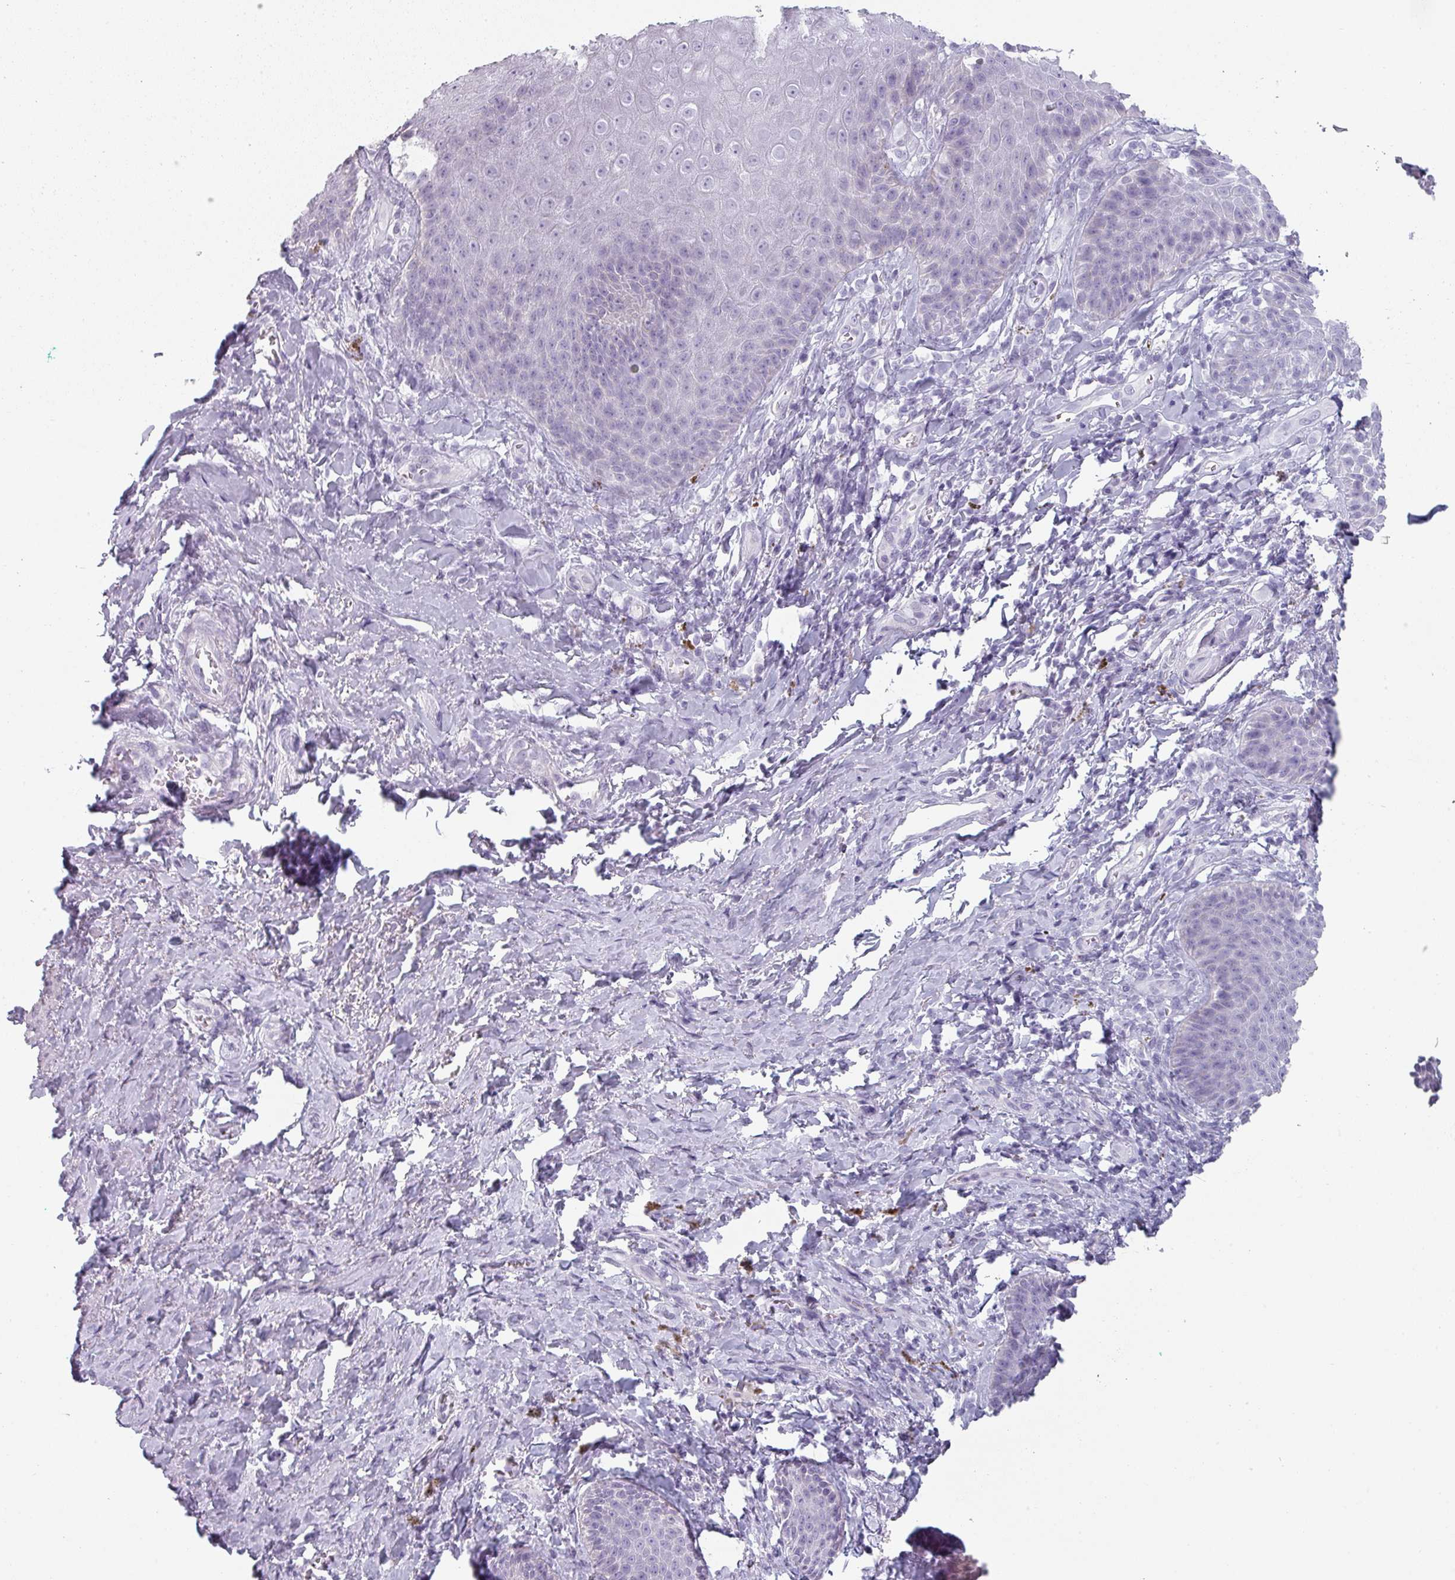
{"staining": {"intensity": "negative", "quantity": "none", "location": "none"}, "tissue": "skin", "cell_type": "Epidermal cells", "image_type": "normal", "snomed": [{"axis": "morphology", "description": "Normal tissue, NOS"}, {"axis": "topography", "description": "Anal"}, {"axis": "topography", "description": "Peripheral nerve tissue"}], "caption": "Benign skin was stained to show a protein in brown. There is no significant staining in epidermal cells. Nuclei are stained in blue.", "gene": "SFTPA1", "patient": {"sex": "male", "age": 53}}